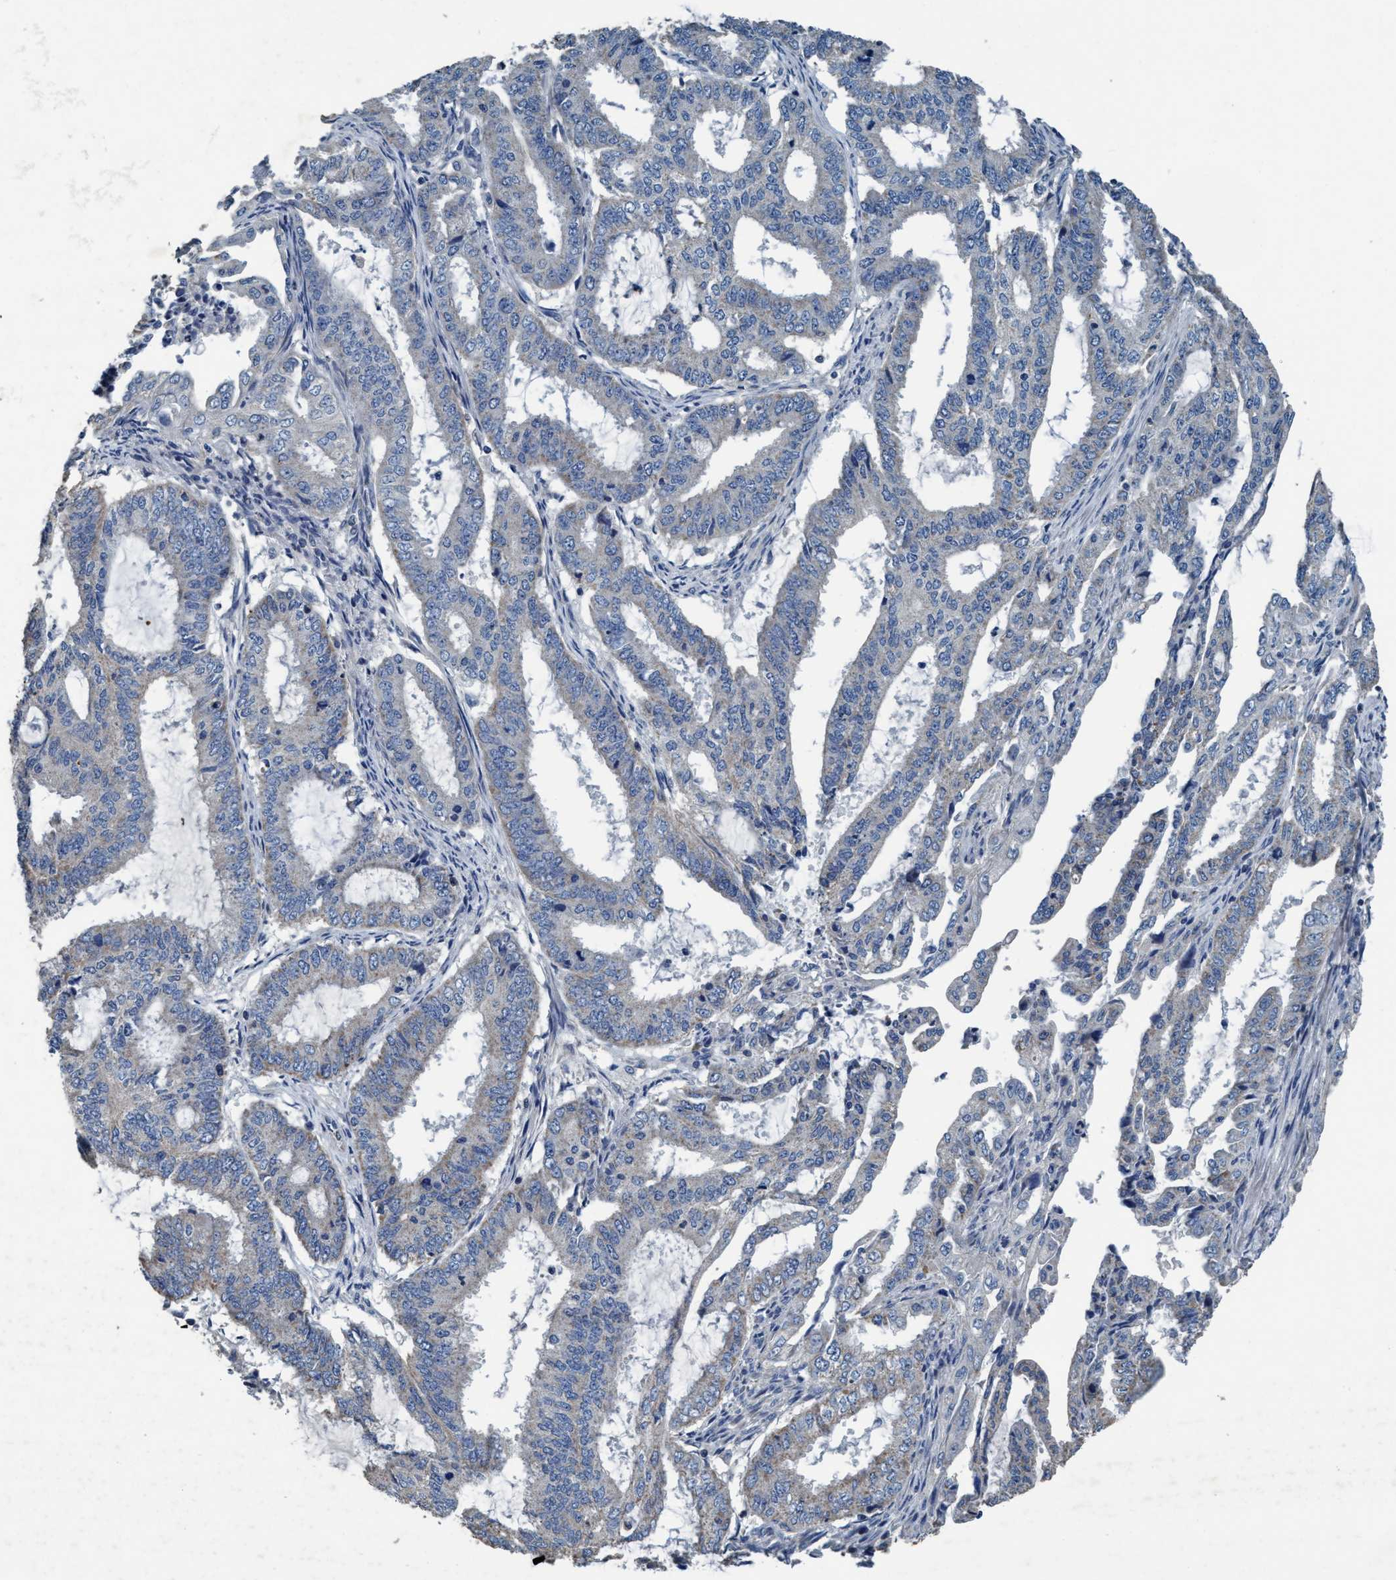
{"staining": {"intensity": "weak", "quantity": "<25%", "location": "cytoplasmic/membranous"}, "tissue": "endometrial cancer", "cell_type": "Tumor cells", "image_type": "cancer", "snomed": [{"axis": "morphology", "description": "Adenocarcinoma, NOS"}, {"axis": "topography", "description": "Endometrium"}], "caption": "High magnification brightfield microscopy of endometrial adenocarcinoma stained with DAB (3,3'-diaminobenzidine) (brown) and counterstained with hematoxylin (blue): tumor cells show no significant expression.", "gene": "ANKFN1", "patient": {"sex": "female", "age": 51}}